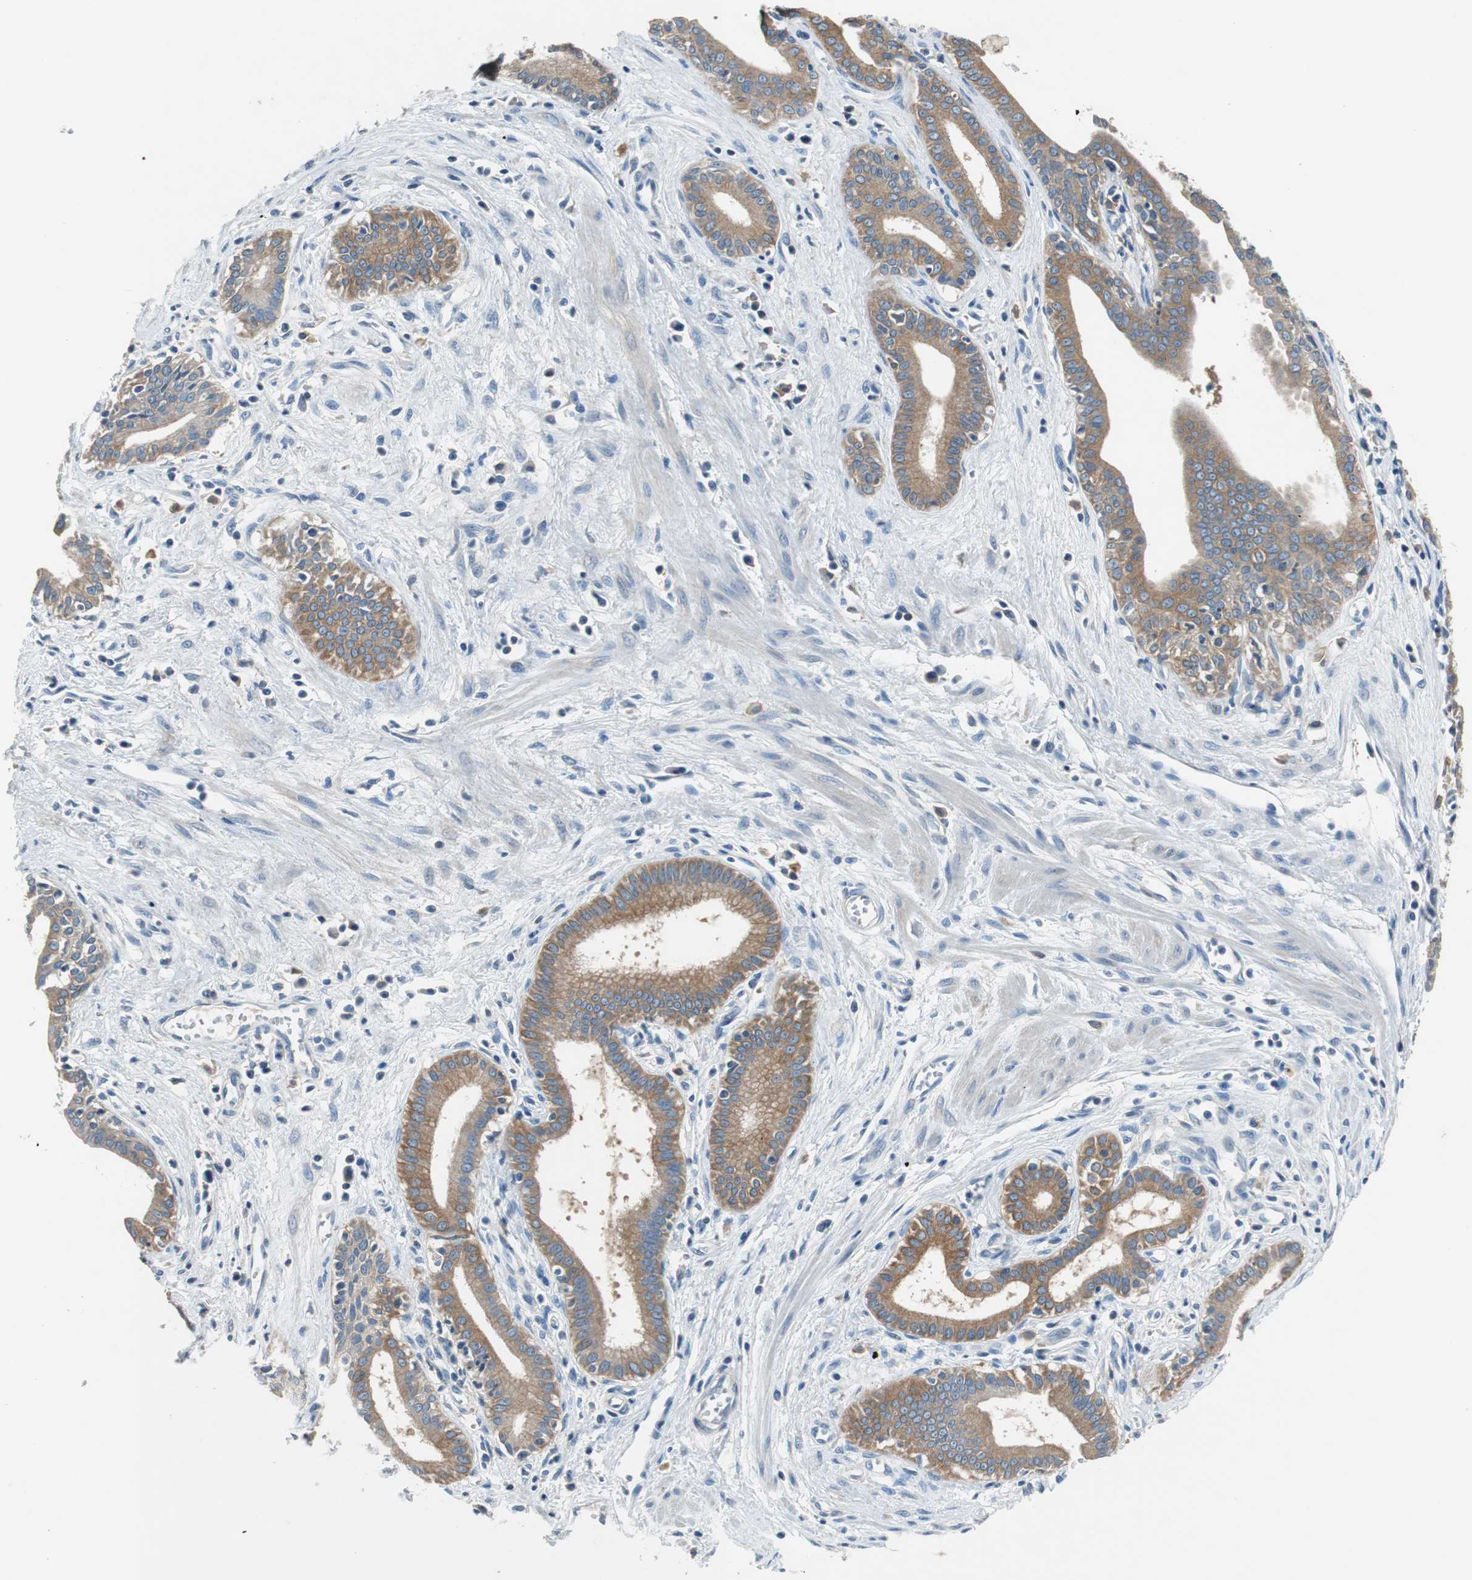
{"staining": {"intensity": "moderate", "quantity": ">75%", "location": "cytoplasmic/membranous"}, "tissue": "pancreatic cancer", "cell_type": "Tumor cells", "image_type": "cancer", "snomed": [{"axis": "morphology", "description": "Normal tissue, NOS"}, {"axis": "topography", "description": "Lymph node"}], "caption": "Pancreatic cancer stained with a protein marker demonstrates moderate staining in tumor cells.", "gene": "PRKCA", "patient": {"sex": "male", "age": 50}}